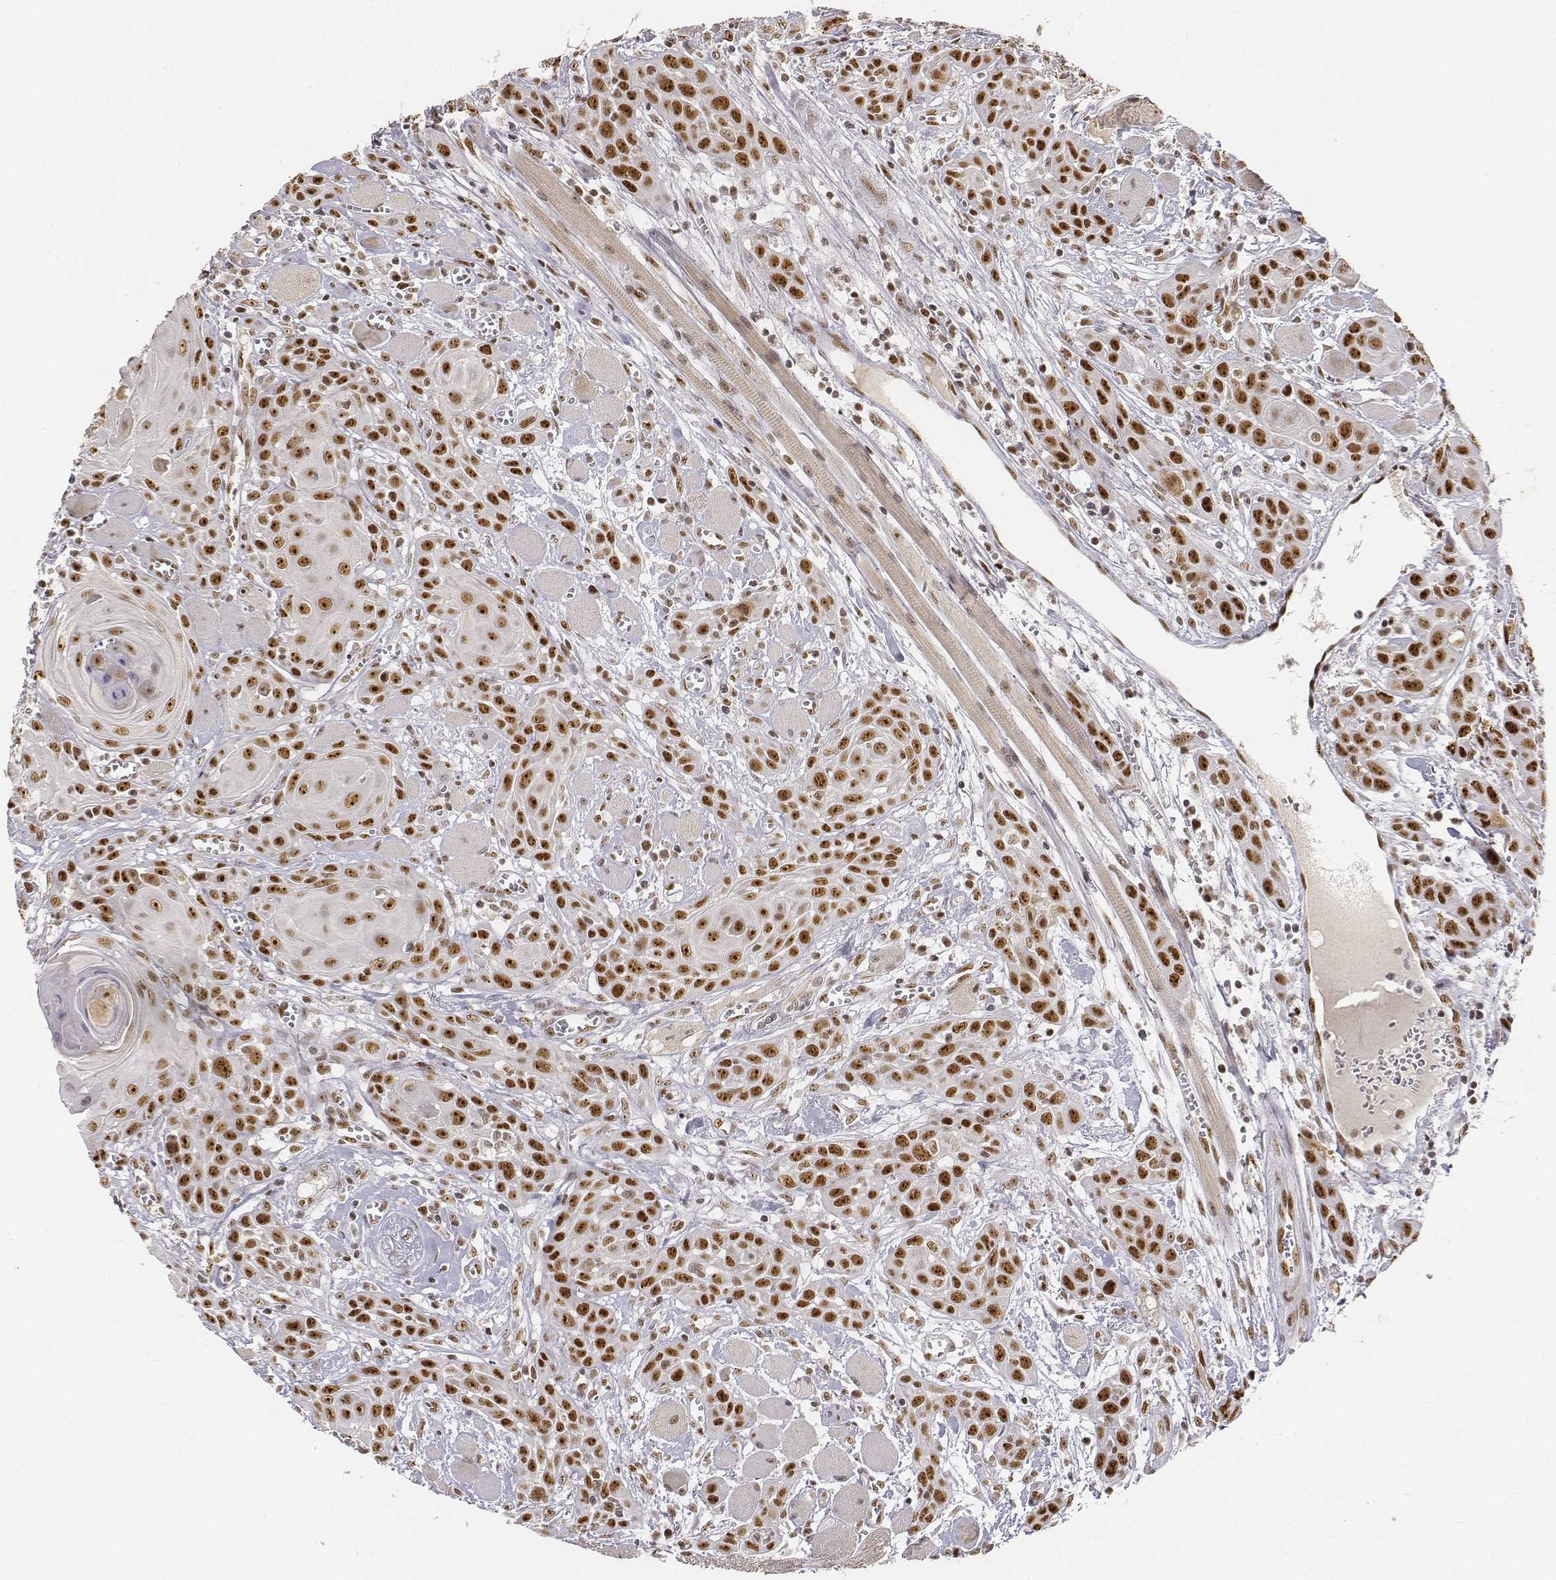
{"staining": {"intensity": "strong", "quantity": ">75%", "location": "nuclear"}, "tissue": "head and neck cancer", "cell_type": "Tumor cells", "image_type": "cancer", "snomed": [{"axis": "morphology", "description": "Squamous cell carcinoma, NOS"}, {"axis": "topography", "description": "Head-Neck"}], "caption": "The micrograph reveals immunohistochemical staining of head and neck cancer (squamous cell carcinoma). There is strong nuclear expression is appreciated in approximately >75% of tumor cells.", "gene": "PHF6", "patient": {"sex": "female", "age": 80}}